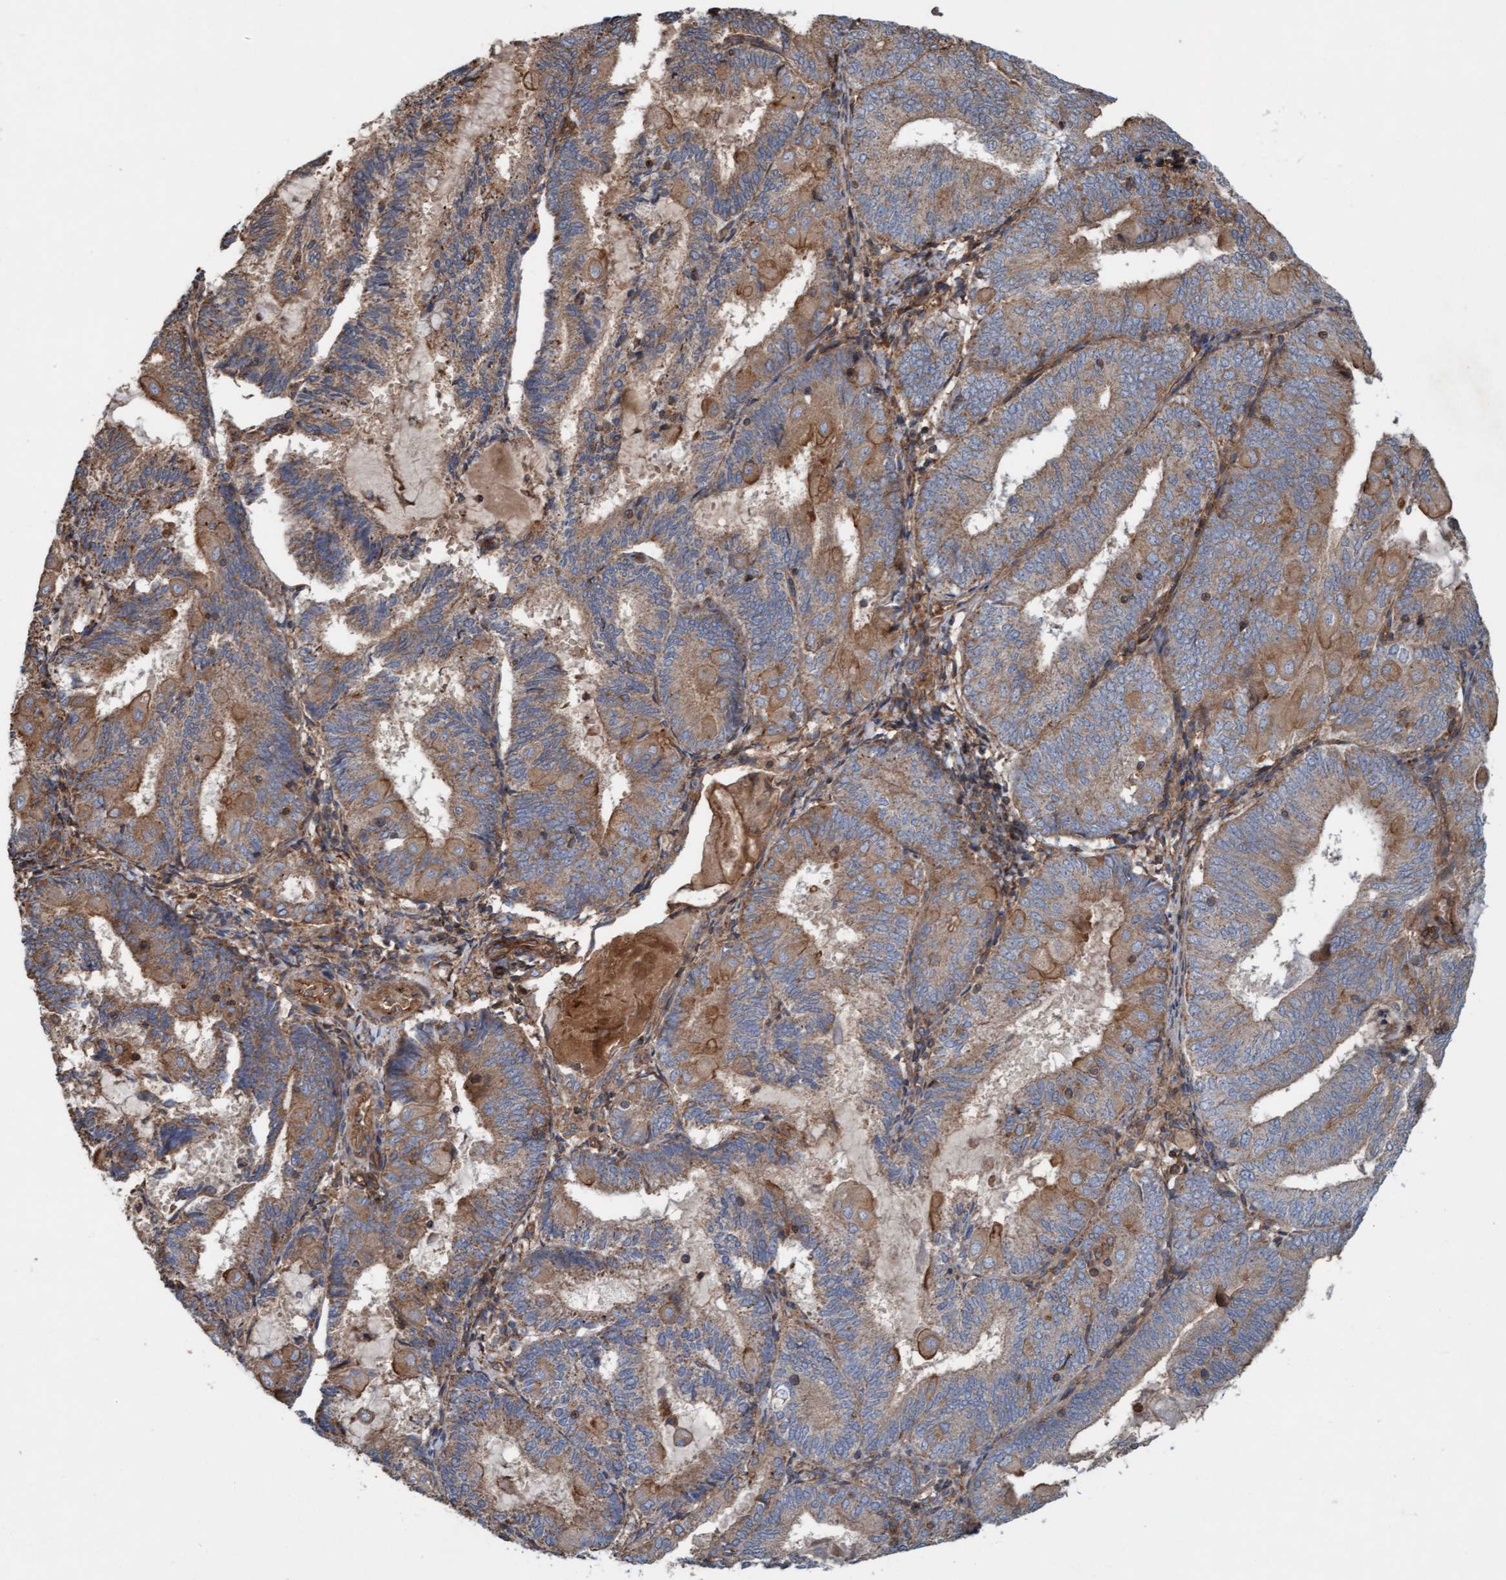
{"staining": {"intensity": "moderate", "quantity": ">75%", "location": "cytoplasmic/membranous"}, "tissue": "endometrial cancer", "cell_type": "Tumor cells", "image_type": "cancer", "snomed": [{"axis": "morphology", "description": "Adenocarcinoma, NOS"}, {"axis": "topography", "description": "Endometrium"}], "caption": "This is a histology image of immunohistochemistry (IHC) staining of endometrial cancer, which shows moderate positivity in the cytoplasmic/membranous of tumor cells.", "gene": "ERAL1", "patient": {"sex": "female", "age": 81}}